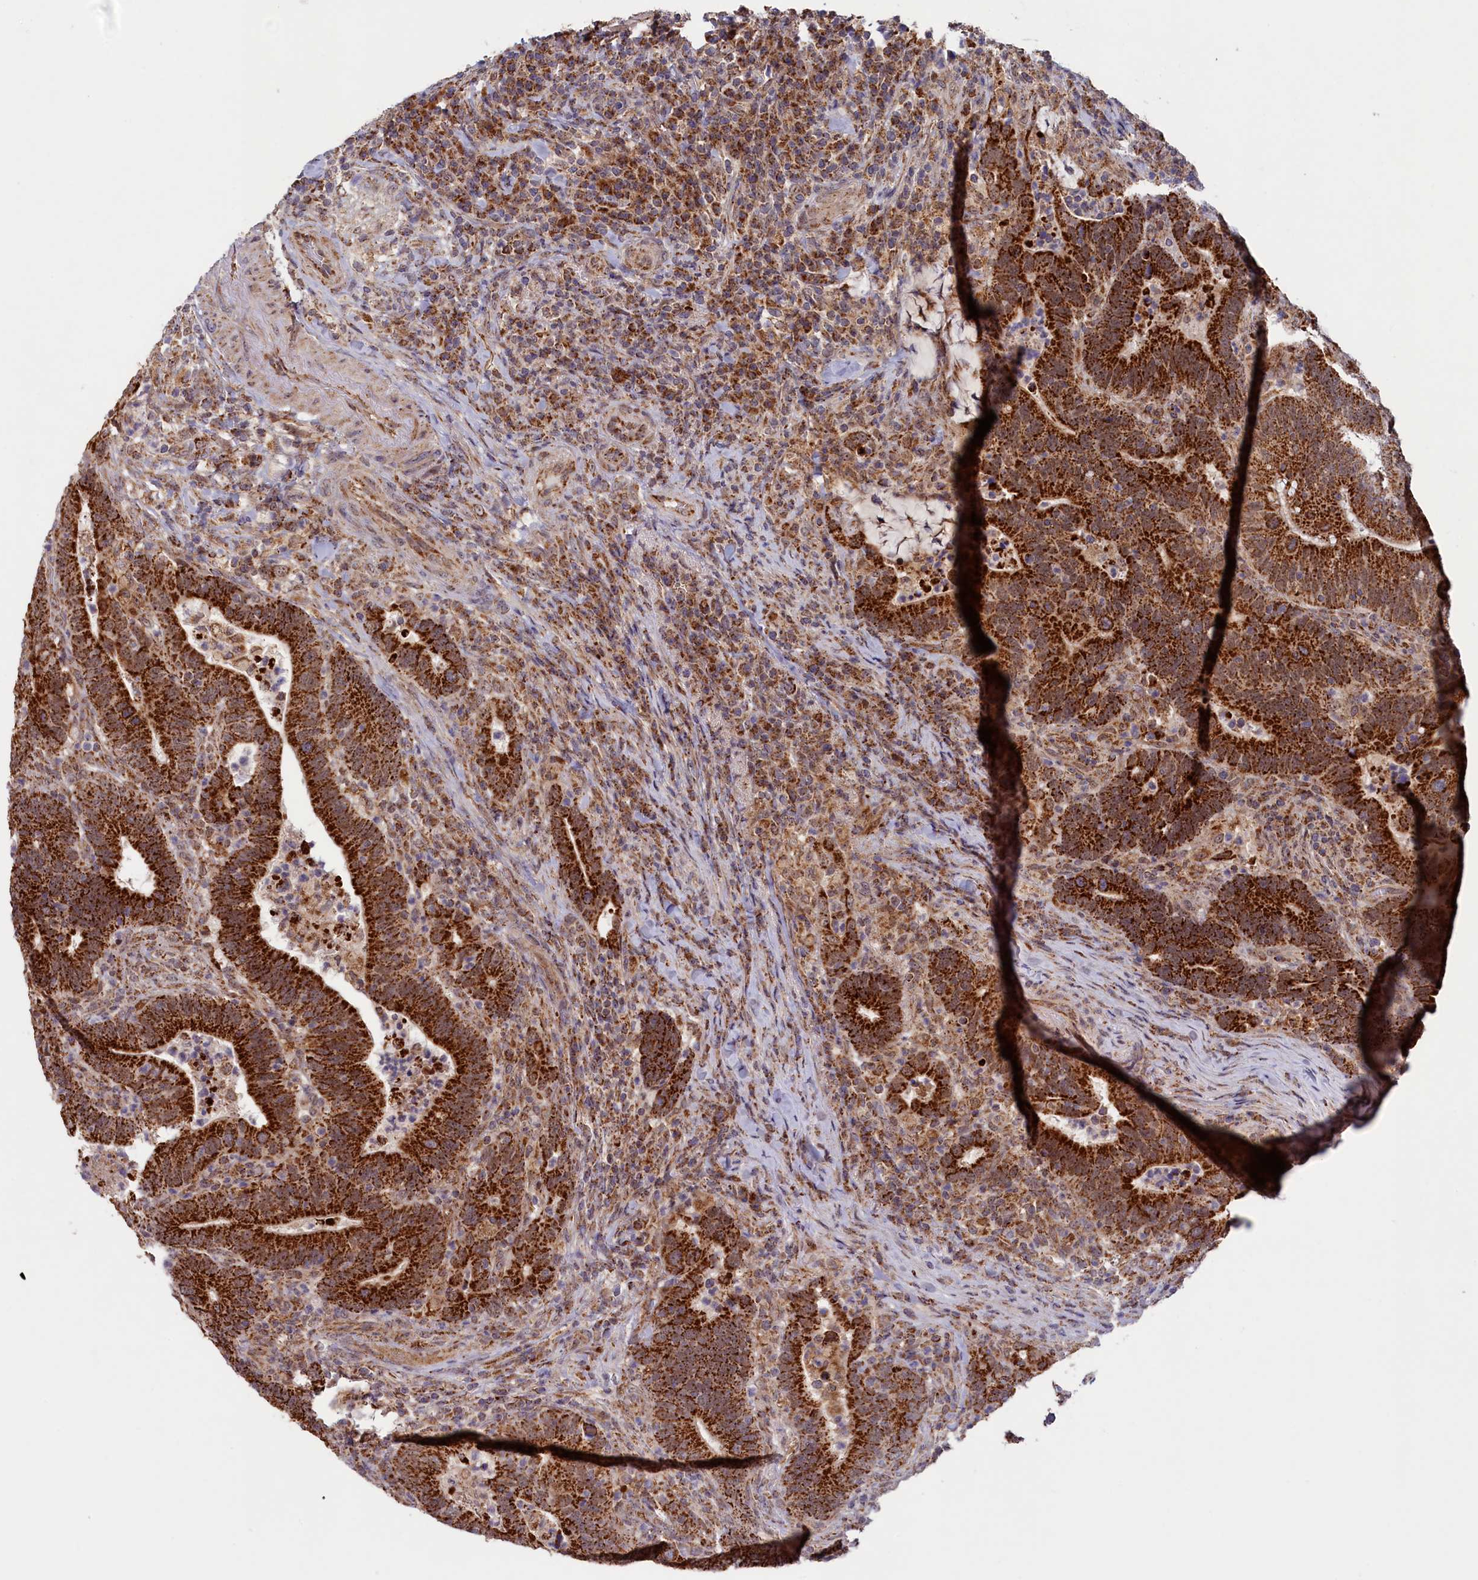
{"staining": {"intensity": "strong", "quantity": ">75%", "location": "cytoplasmic/membranous"}, "tissue": "colorectal cancer", "cell_type": "Tumor cells", "image_type": "cancer", "snomed": [{"axis": "morphology", "description": "Adenocarcinoma, NOS"}, {"axis": "topography", "description": "Colon"}], "caption": "Human colorectal cancer stained with a protein marker exhibits strong staining in tumor cells.", "gene": "DUS3L", "patient": {"sex": "female", "age": 66}}